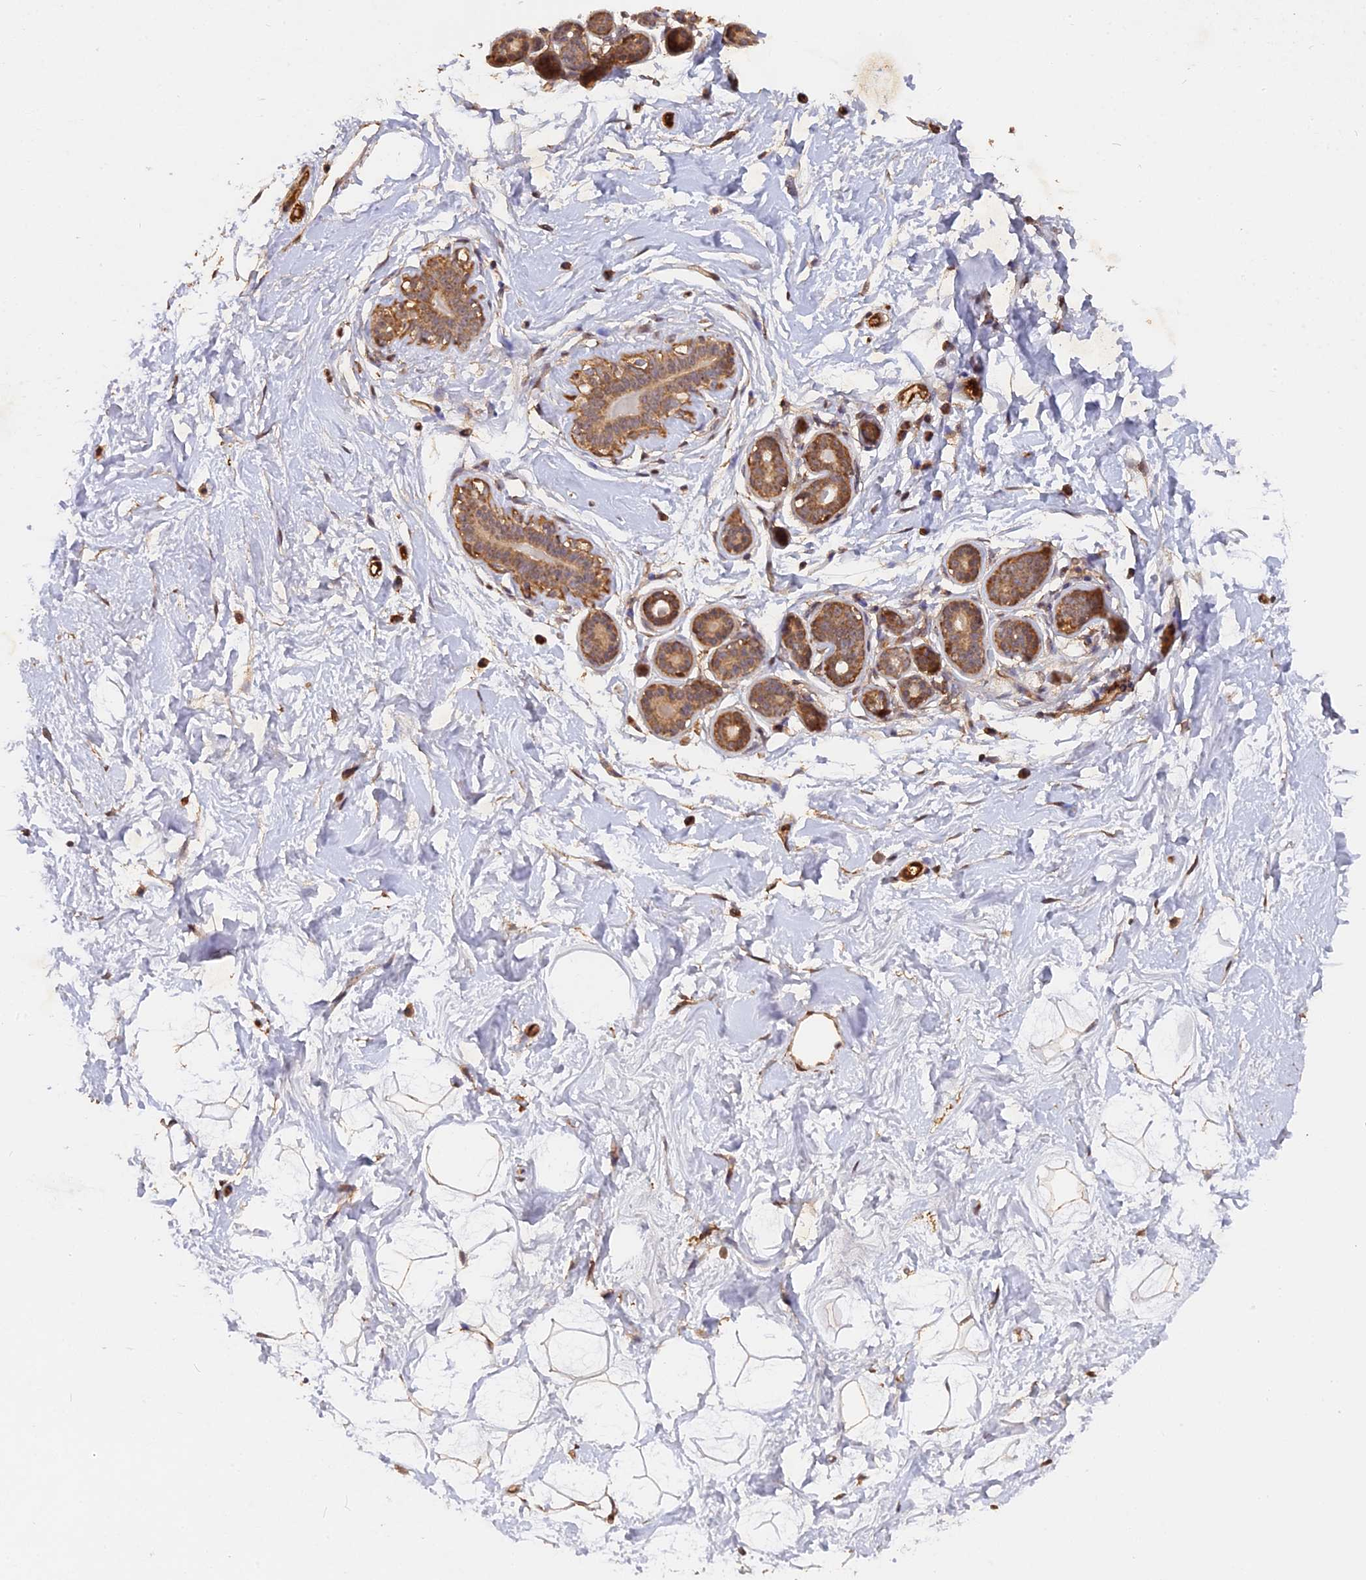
{"staining": {"intensity": "weak", "quantity": "25%-75%", "location": "cytoplasmic/membranous"}, "tissue": "breast", "cell_type": "Adipocytes", "image_type": "normal", "snomed": [{"axis": "morphology", "description": "Normal tissue, NOS"}, {"axis": "morphology", "description": "Adenoma, NOS"}, {"axis": "topography", "description": "Breast"}], "caption": "The image exhibits staining of unremarkable breast, revealing weak cytoplasmic/membranous protein staining (brown color) within adipocytes. Using DAB (brown) and hematoxylin (blue) stains, captured at high magnification using brightfield microscopy.", "gene": "SAC3D1", "patient": {"sex": "female", "age": 23}}